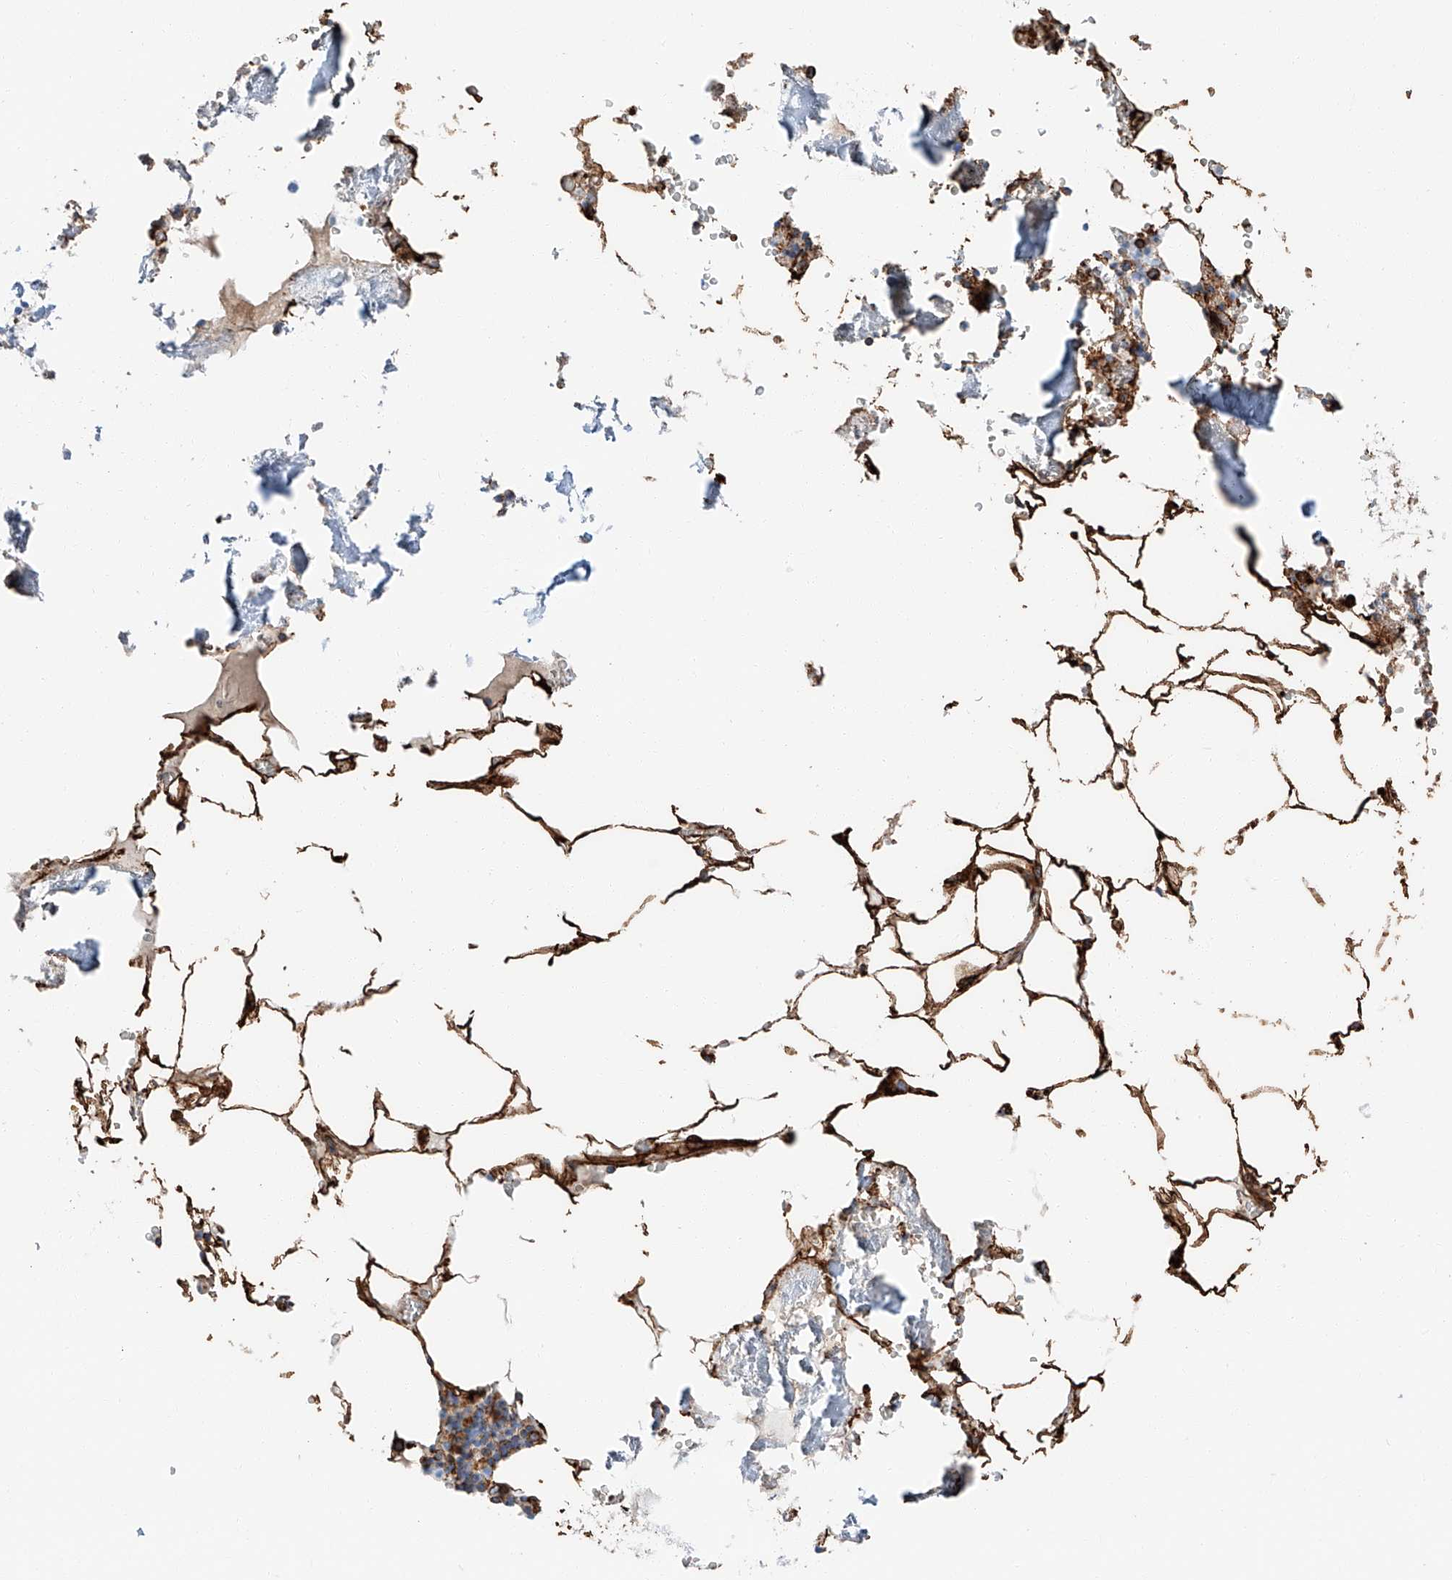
{"staining": {"intensity": "strong", "quantity": "<25%", "location": "cytoplasmic/membranous"}, "tissue": "bone marrow", "cell_type": "Hematopoietic cells", "image_type": "normal", "snomed": [{"axis": "morphology", "description": "Normal tissue, NOS"}, {"axis": "topography", "description": "Bone marrow"}], "caption": "Human bone marrow stained for a protein (brown) reveals strong cytoplasmic/membranous positive expression in about <25% of hematopoietic cells.", "gene": "ZNF804A", "patient": {"sex": "male", "age": 70}}